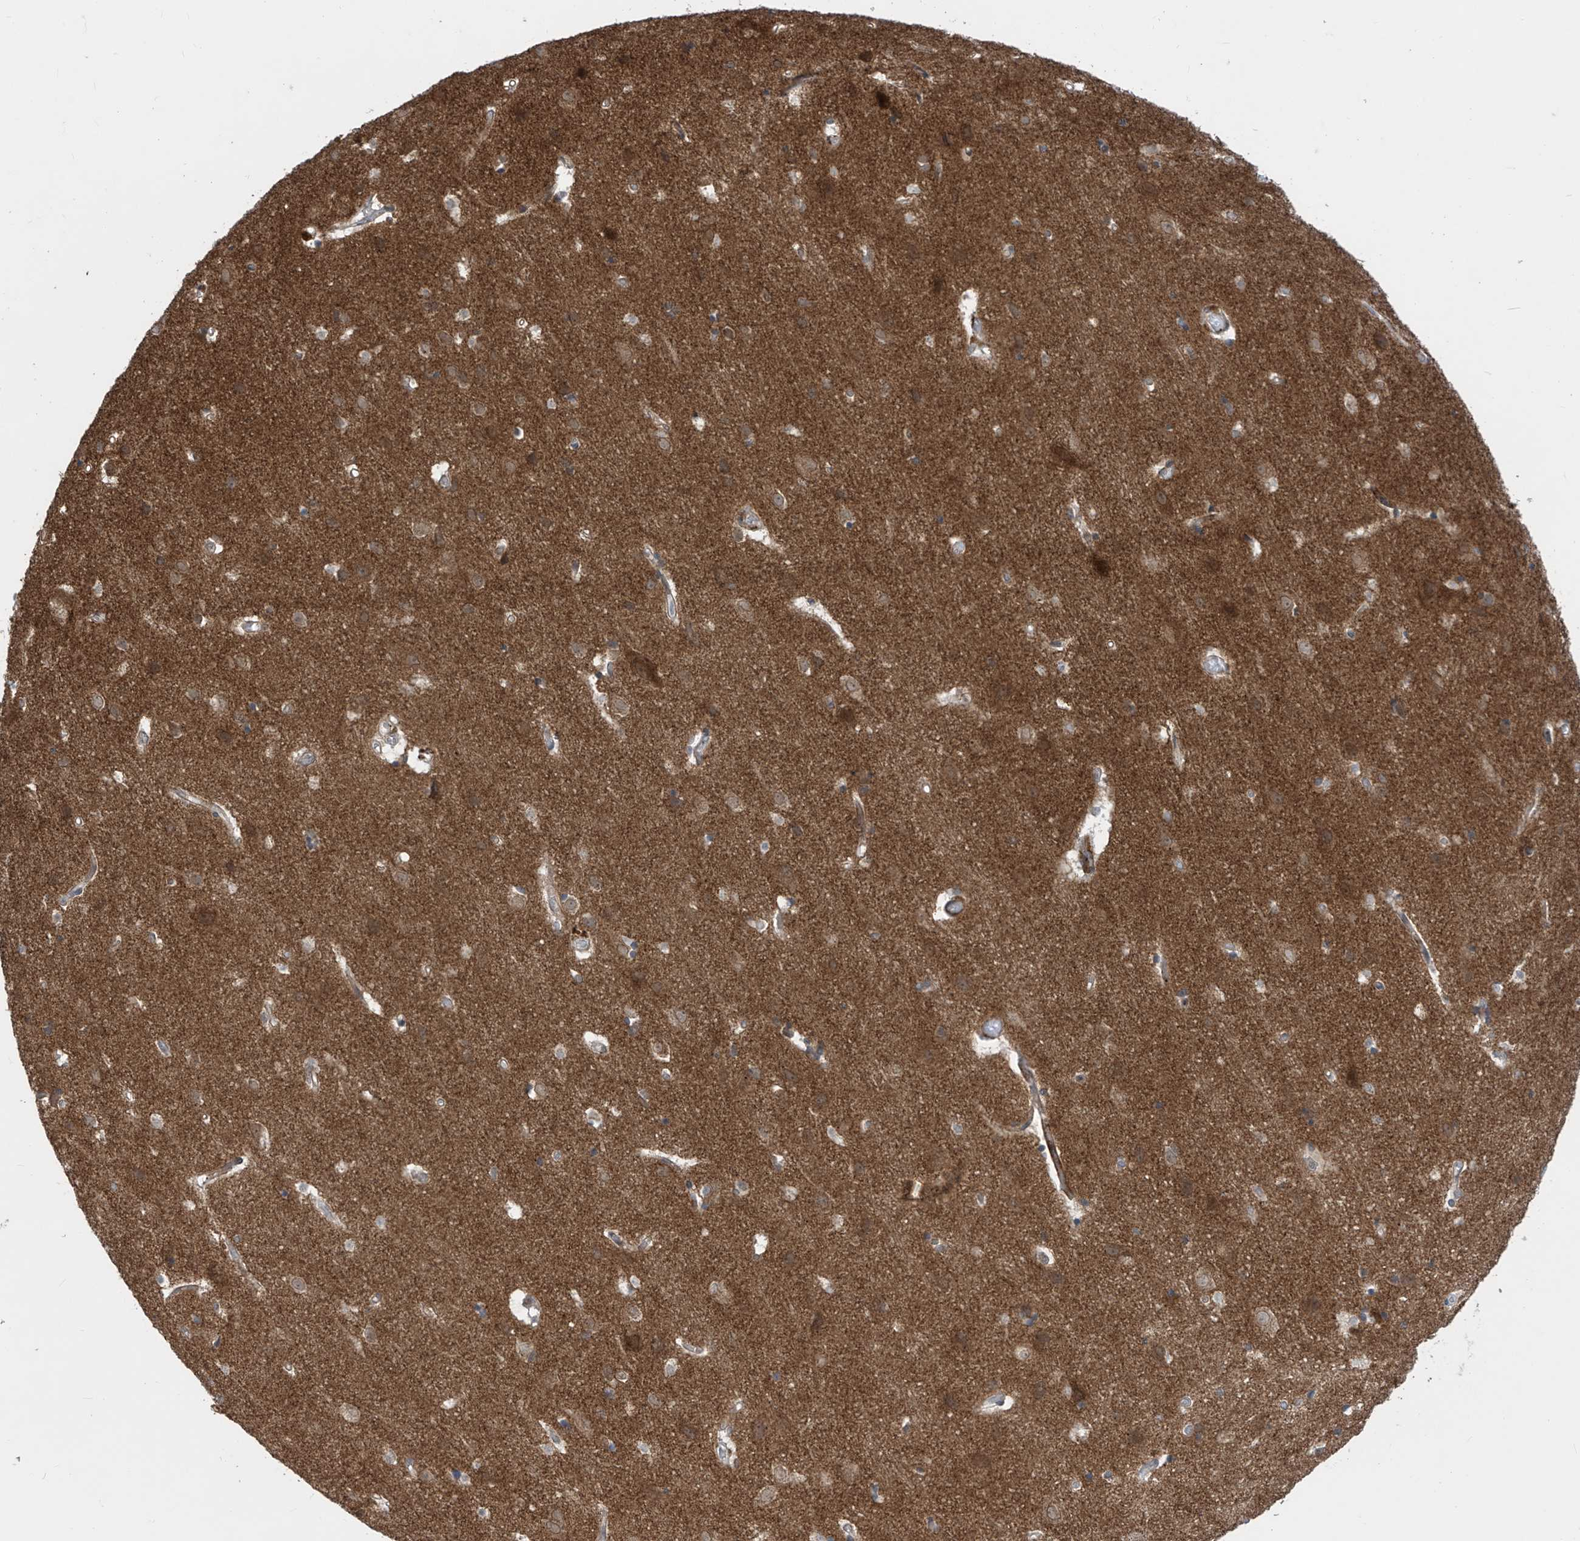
{"staining": {"intensity": "moderate", "quantity": "25%-75%", "location": "cytoplasmic/membranous"}, "tissue": "cerebral cortex", "cell_type": "Endothelial cells", "image_type": "normal", "snomed": [{"axis": "morphology", "description": "Normal tissue, NOS"}, {"axis": "topography", "description": "Cerebral cortex"}], "caption": "Immunohistochemistry (IHC) micrograph of benign cerebral cortex: cerebral cortex stained using IHC exhibits medium levels of moderate protein expression localized specifically in the cytoplasmic/membranous of endothelial cells, appearing as a cytoplasmic/membranous brown color.", "gene": "LAGE3", "patient": {"sex": "male", "age": 54}}